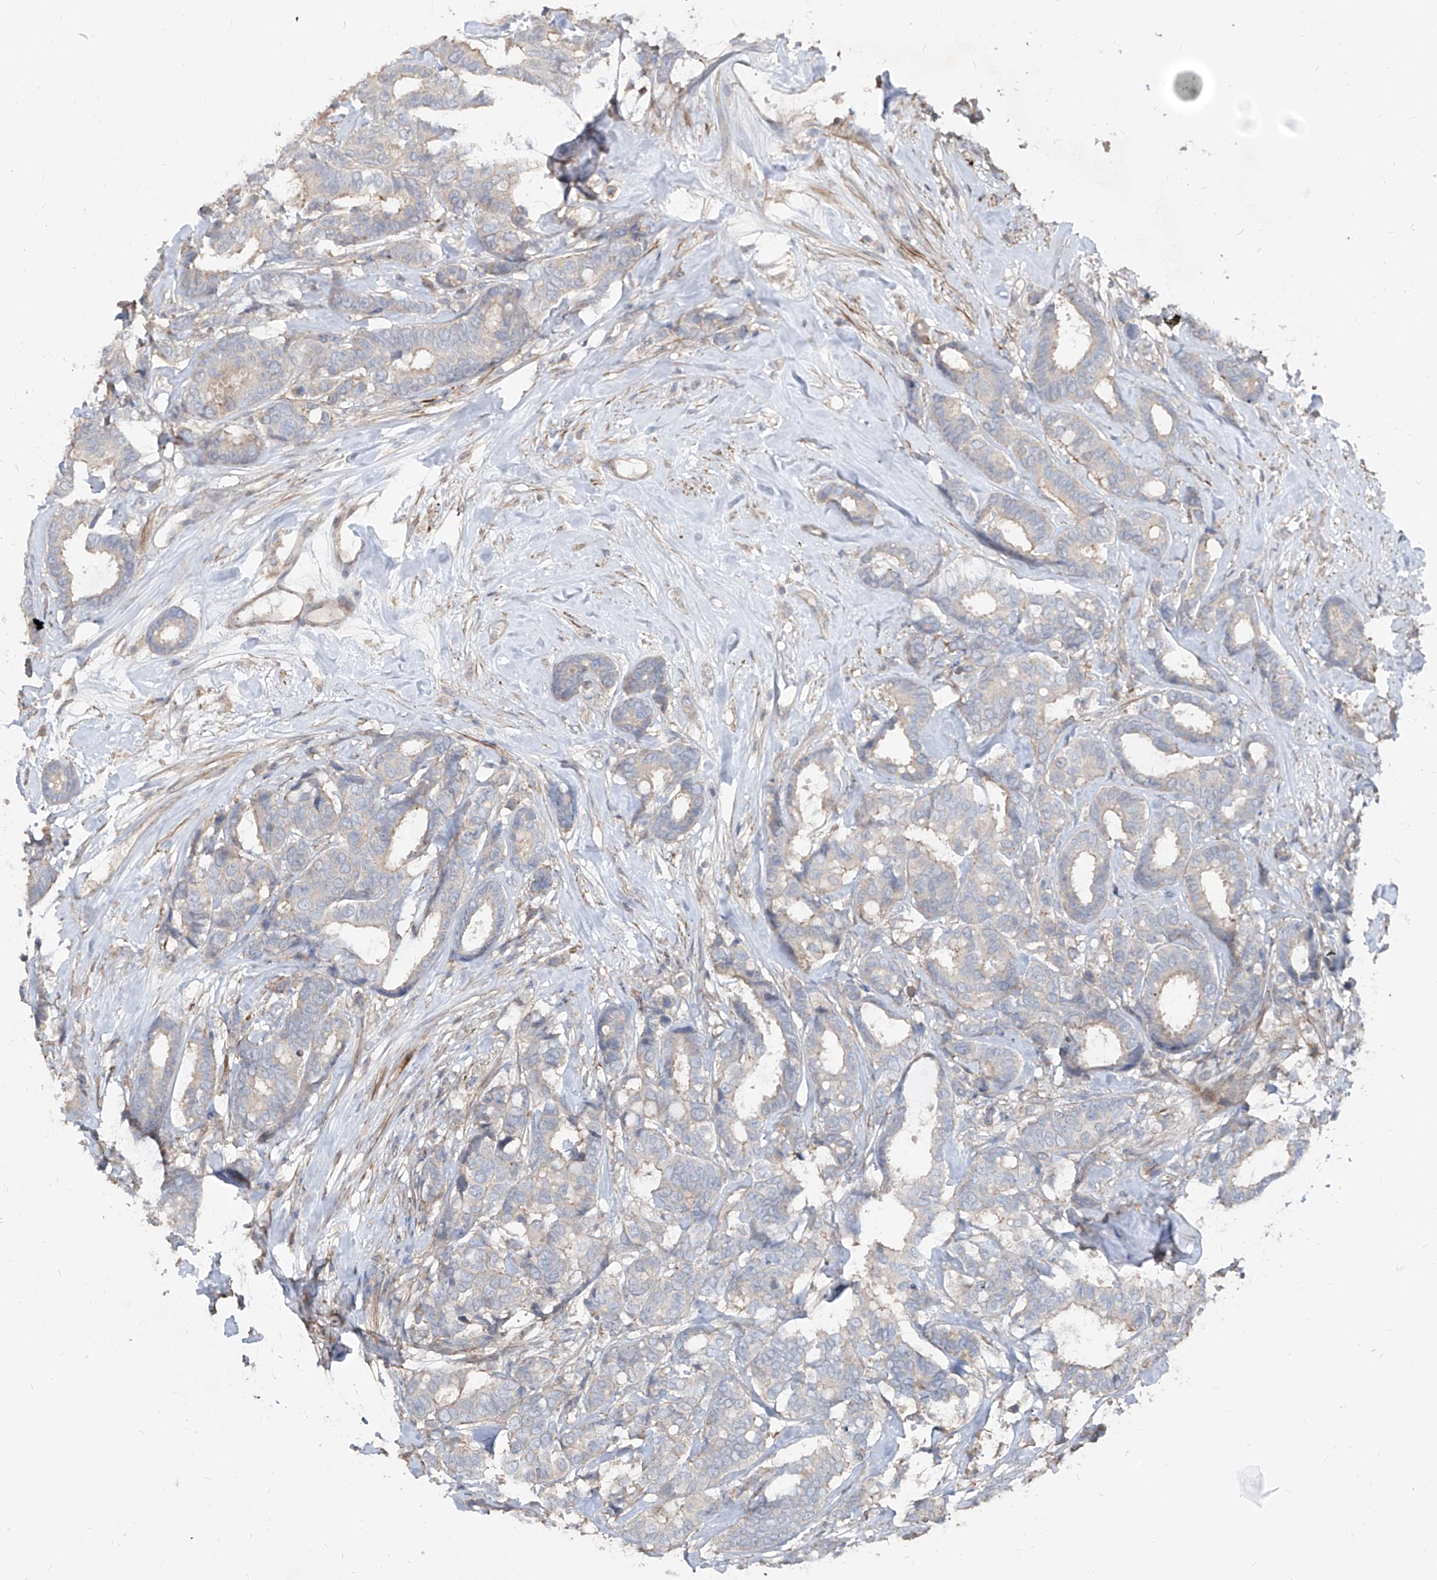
{"staining": {"intensity": "negative", "quantity": "none", "location": "none"}, "tissue": "breast cancer", "cell_type": "Tumor cells", "image_type": "cancer", "snomed": [{"axis": "morphology", "description": "Duct carcinoma"}, {"axis": "topography", "description": "Breast"}], "caption": "The histopathology image displays no staining of tumor cells in breast cancer.", "gene": "UFD1", "patient": {"sex": "female", "age": 87}}